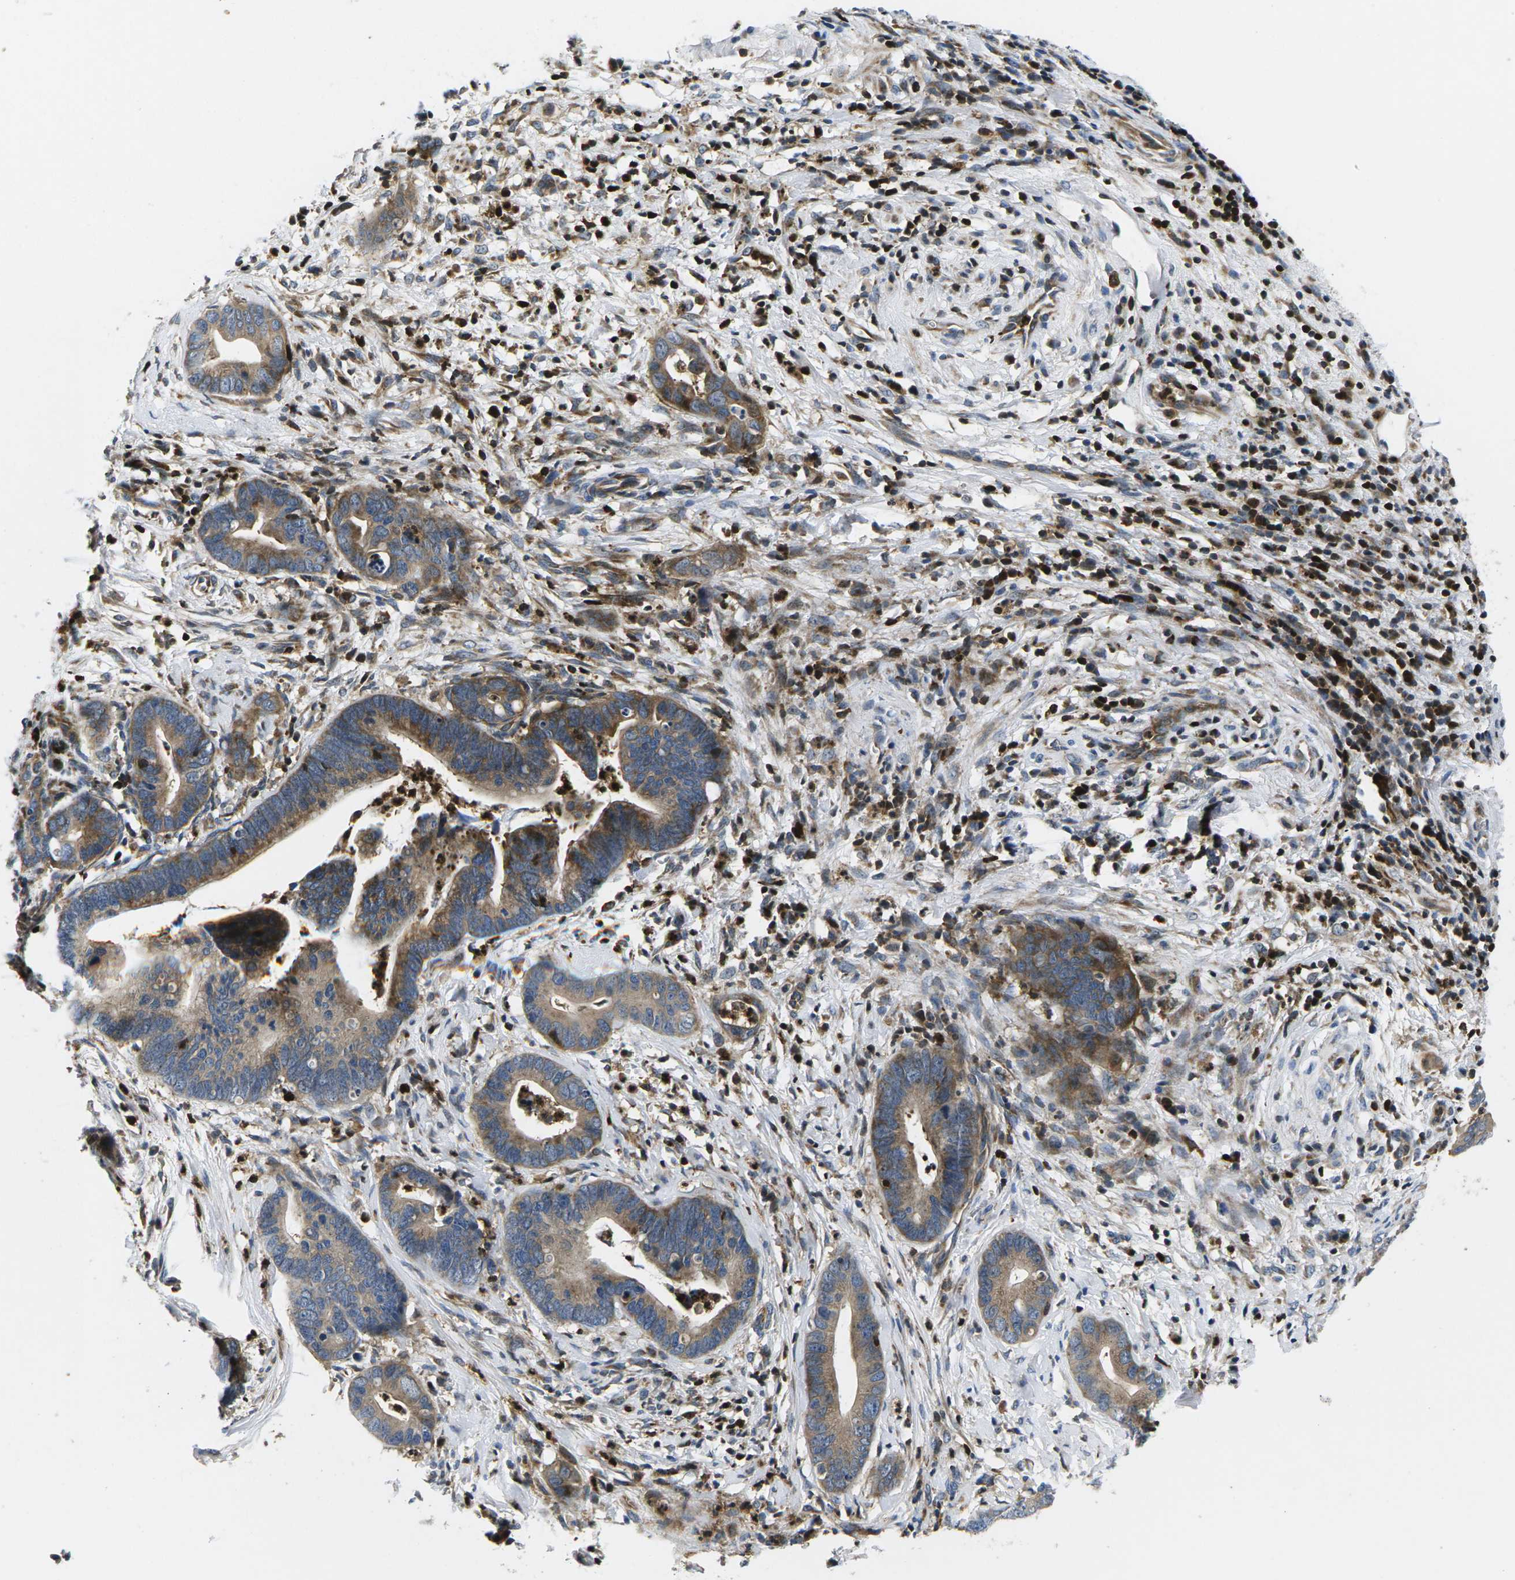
{"staining": {"intensity": "moderate", "quantity": ">75%", "location": "cytoplasmic/membranous"}, "tissue": "cervical cancer", "cell_type": "Tumor cells", "image_type": "cancer", "snomed": [{"axis": "morphology", "description": "Adenocarcinoma, NOS"}, {"axis": "topography", "description": "Cervix"}], "caption": "Protein staining of adenocarcinoma (cervical) tissue displays moderate cytoplasmic/membranous staining in about >75% of tumor cells.", "gene": "PLCE1", "patient": {"sex": "female", "age": 44}}